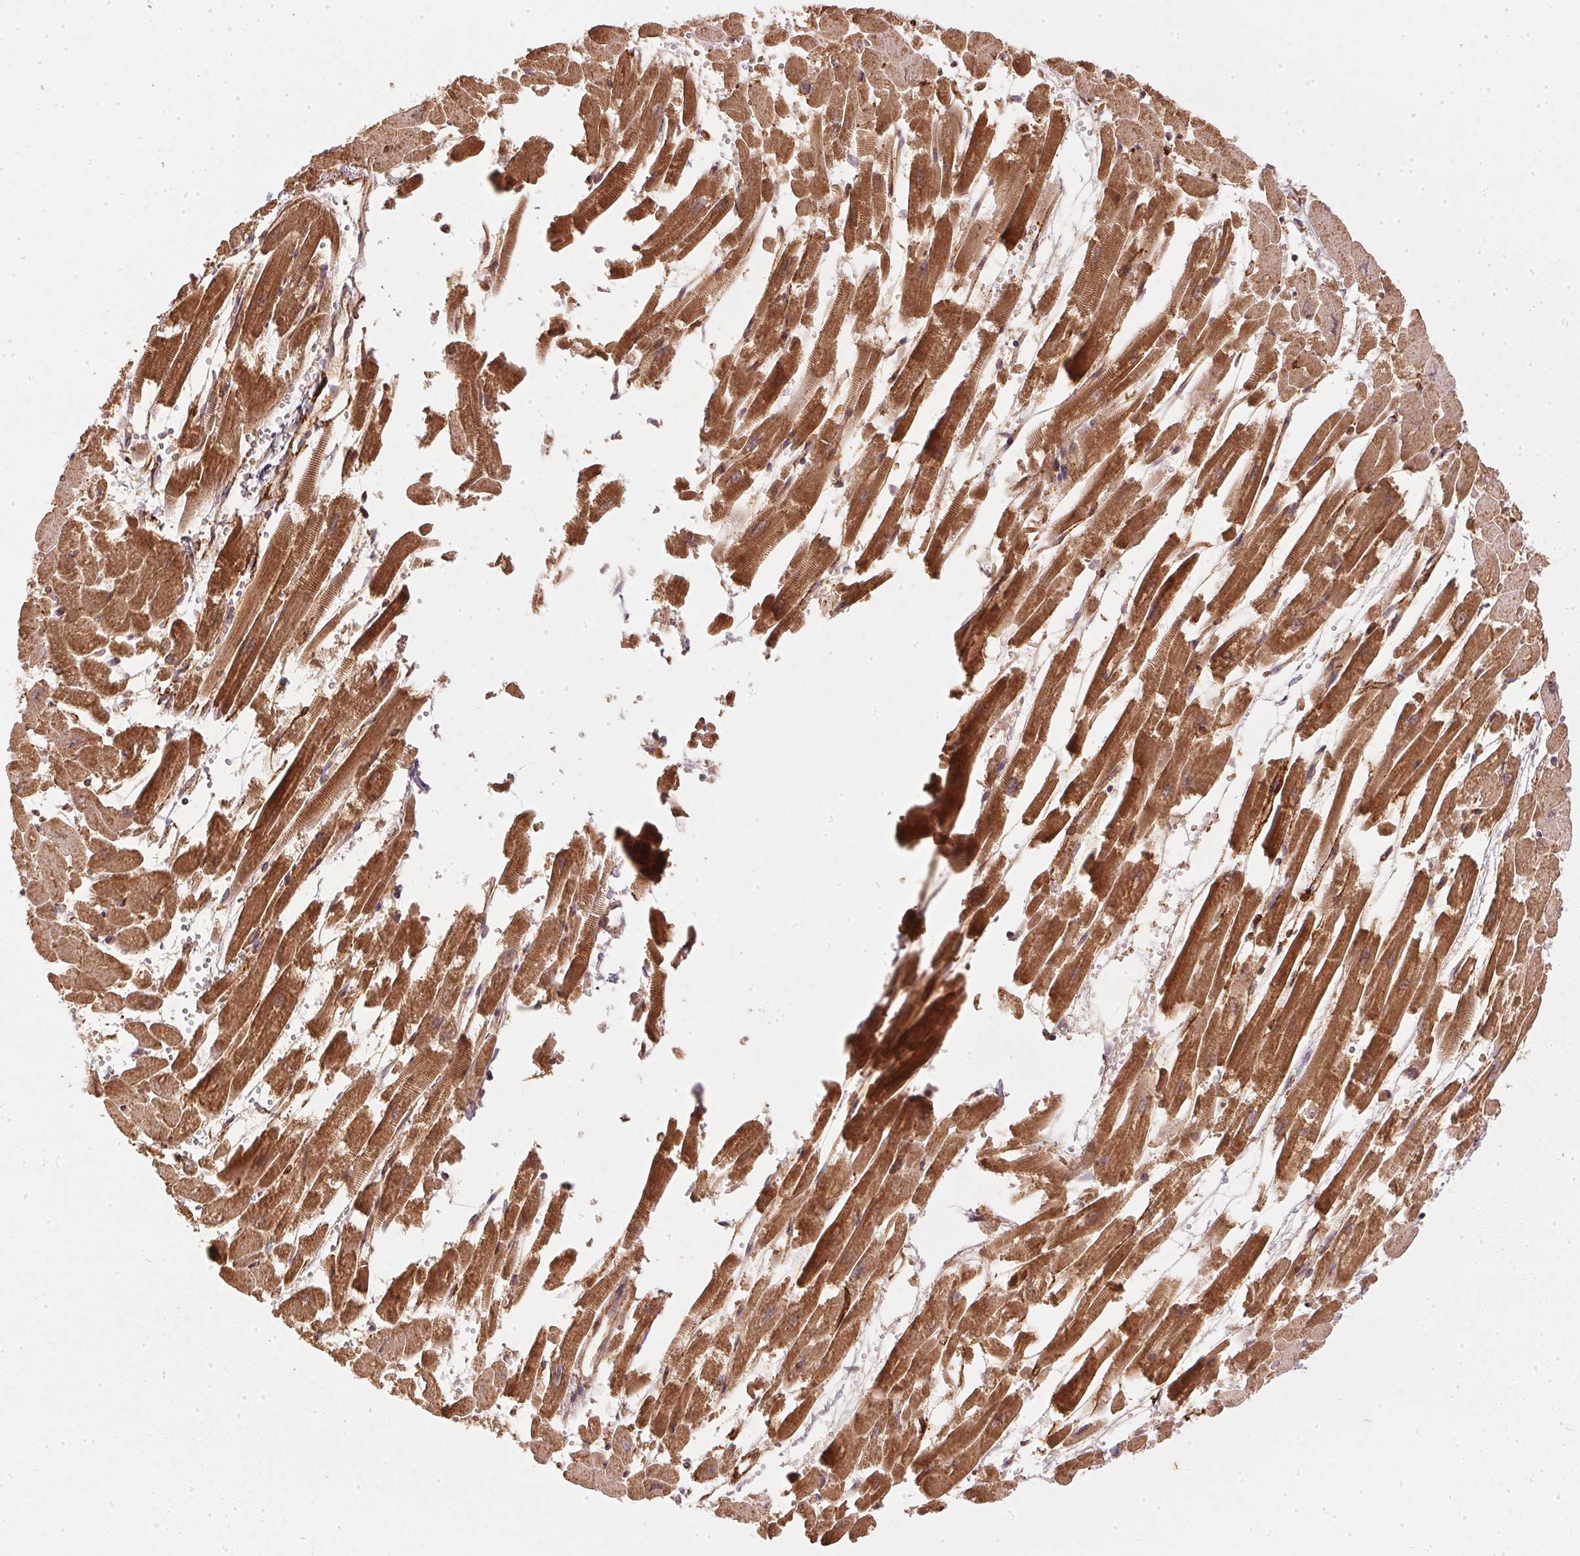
{"staining": {"intensity": "moderate", "quantity": ">75%", "location": "cytoplasmic/membranous"}, "tissue": "heart muscle", "cell_type": "Cardiomyocytes", "image_type": "normal", "snomed": [{"axis": "morphology", "description": "Normal tissue, NOS"}, {"axis": "topography", "description": "Heart"}], "caption": "Moderate cytoplasmic/membranous positivity is present in about >75% of cardiomyocytes in normal heart muscle.", "gene": "NADK2", "patient": {"sex": "female", "age": 52}}